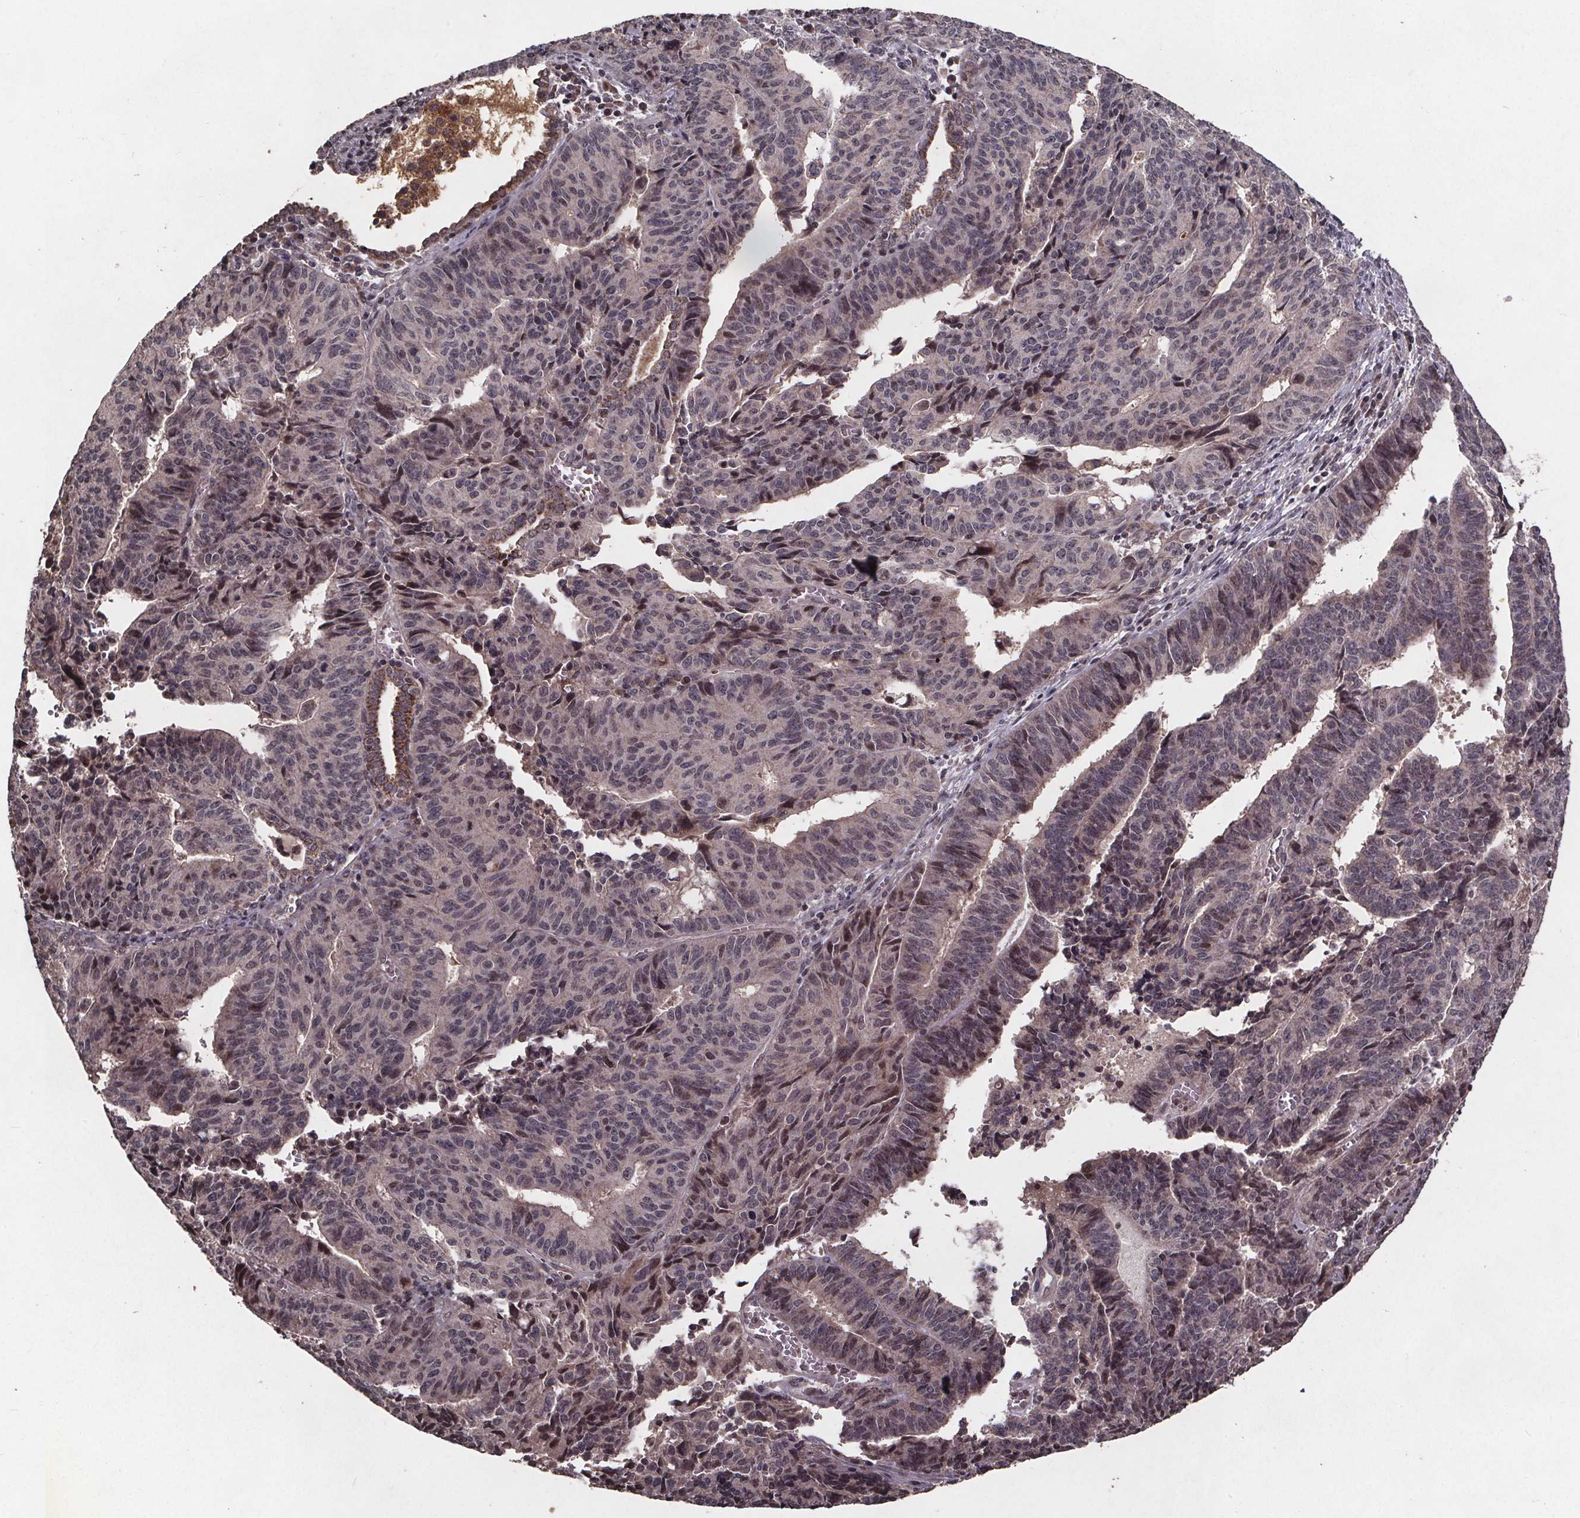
{"staining": {"intensity": "weak", "quantity": "<25%", "location": "nuclear"}, "tissue": "endometrial cancer", "cell_type": "Tumor cells", "image_type": "cancer", "snomed": [{"axis": "morphology", "description": "Adenocarcinoma, NOS"}, {"axis": "topography", "description": "Endometrium"}], "caption": "Tumor cells show no significant positivity in endometrial adenocarcinoma.", "gene": "GPX3", "patient": {"sex": "female", "age": 65}}